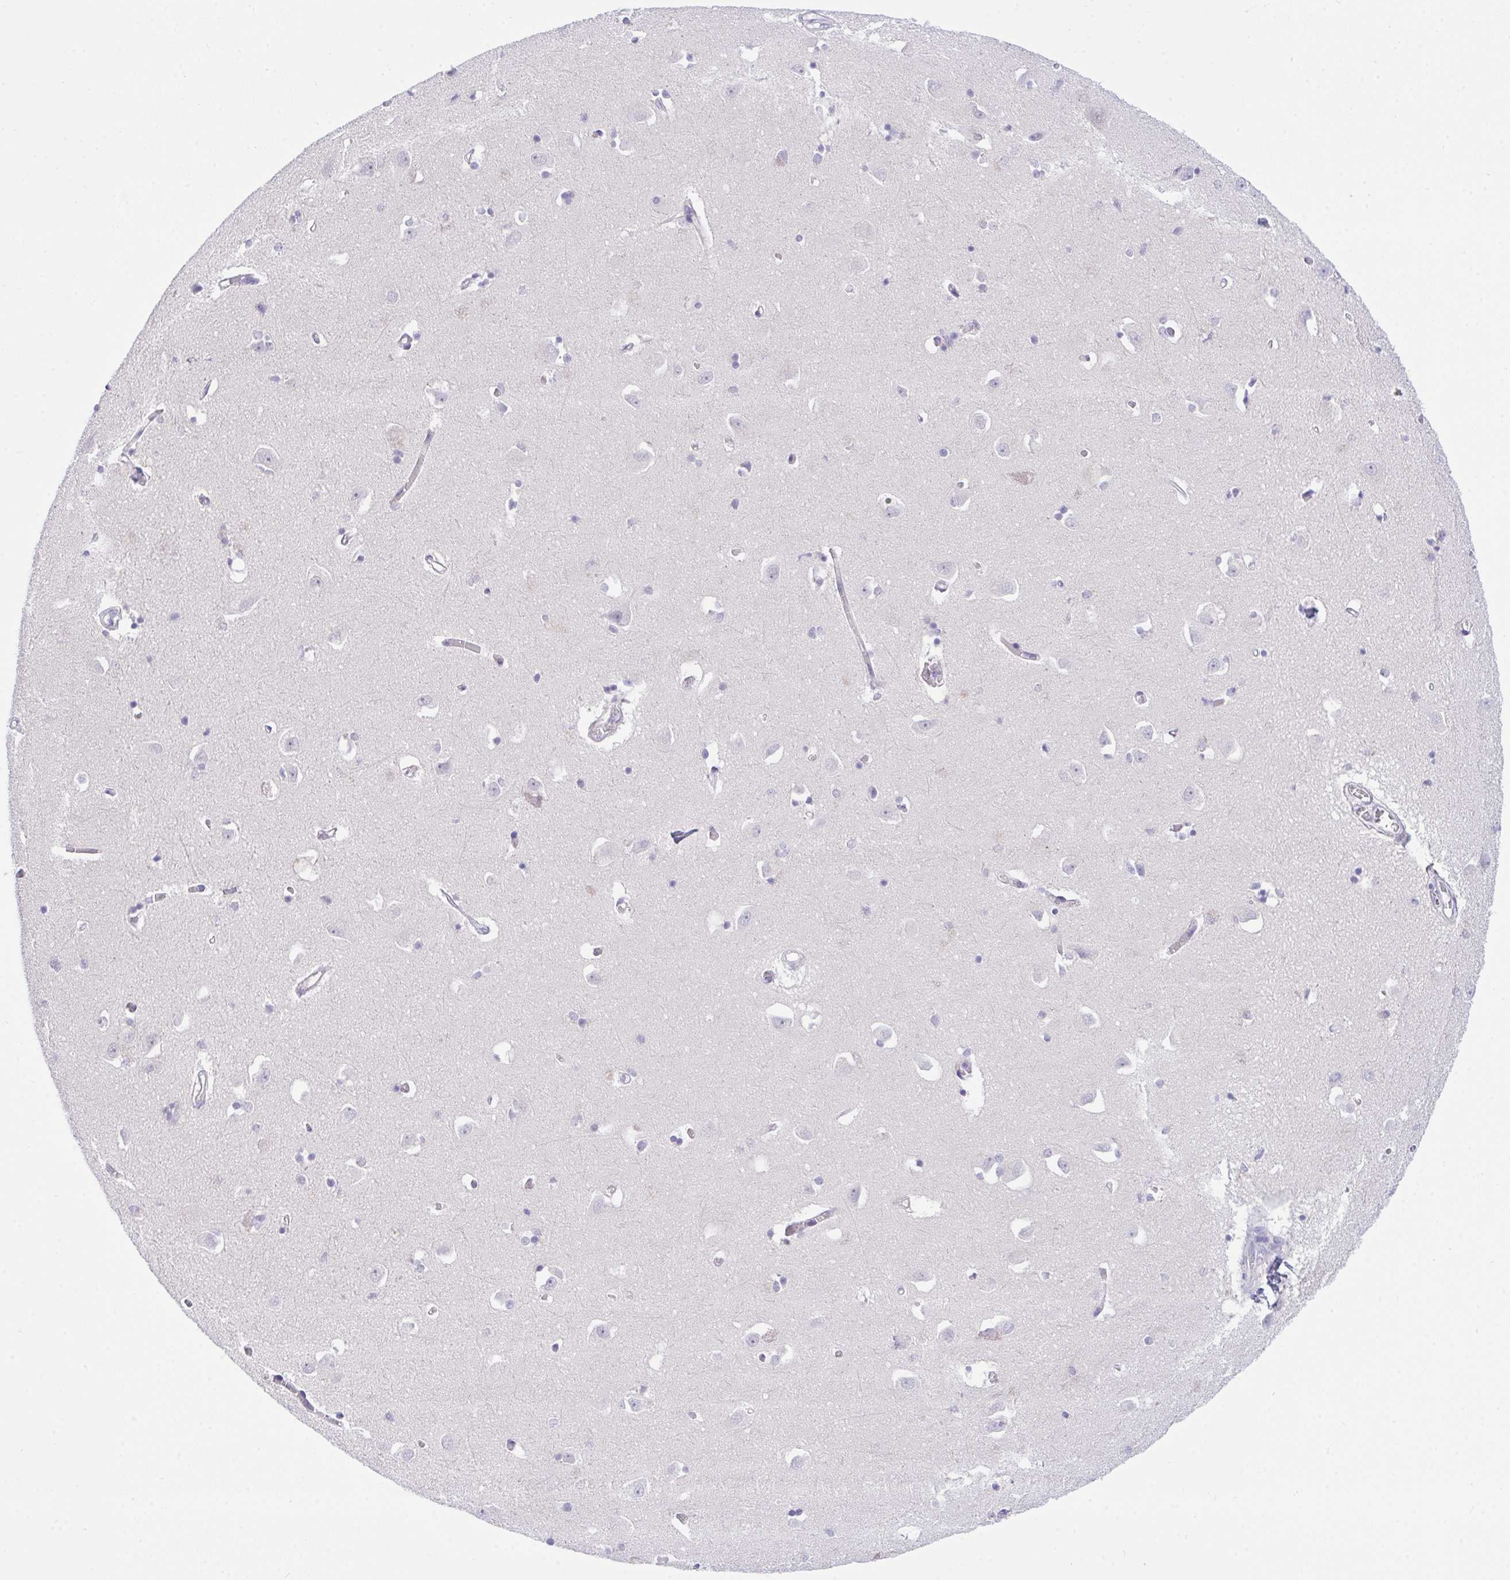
{"staining": {"intensity": "negative", "quantity": "none", "location": "none"}, "tissue": "caudate", "cell_type": "Glial cells", "image_type": "normal", "snomed": [{"axis": "morphology", "description": "Normal tissue, NOS"}, {"axis": "topography", "description": "Lateral ventricle wall"}, {"axis": "topography", "description": "Hippocampus"}], "caption": "Glial cells show no significant expression in benign caudate. The staining is performed using DAB brown chromogen with nuclei counter-stained in using hematoxylin.", "gene": "HOXD12", "patient": {"sex": "female", "age": 63}}